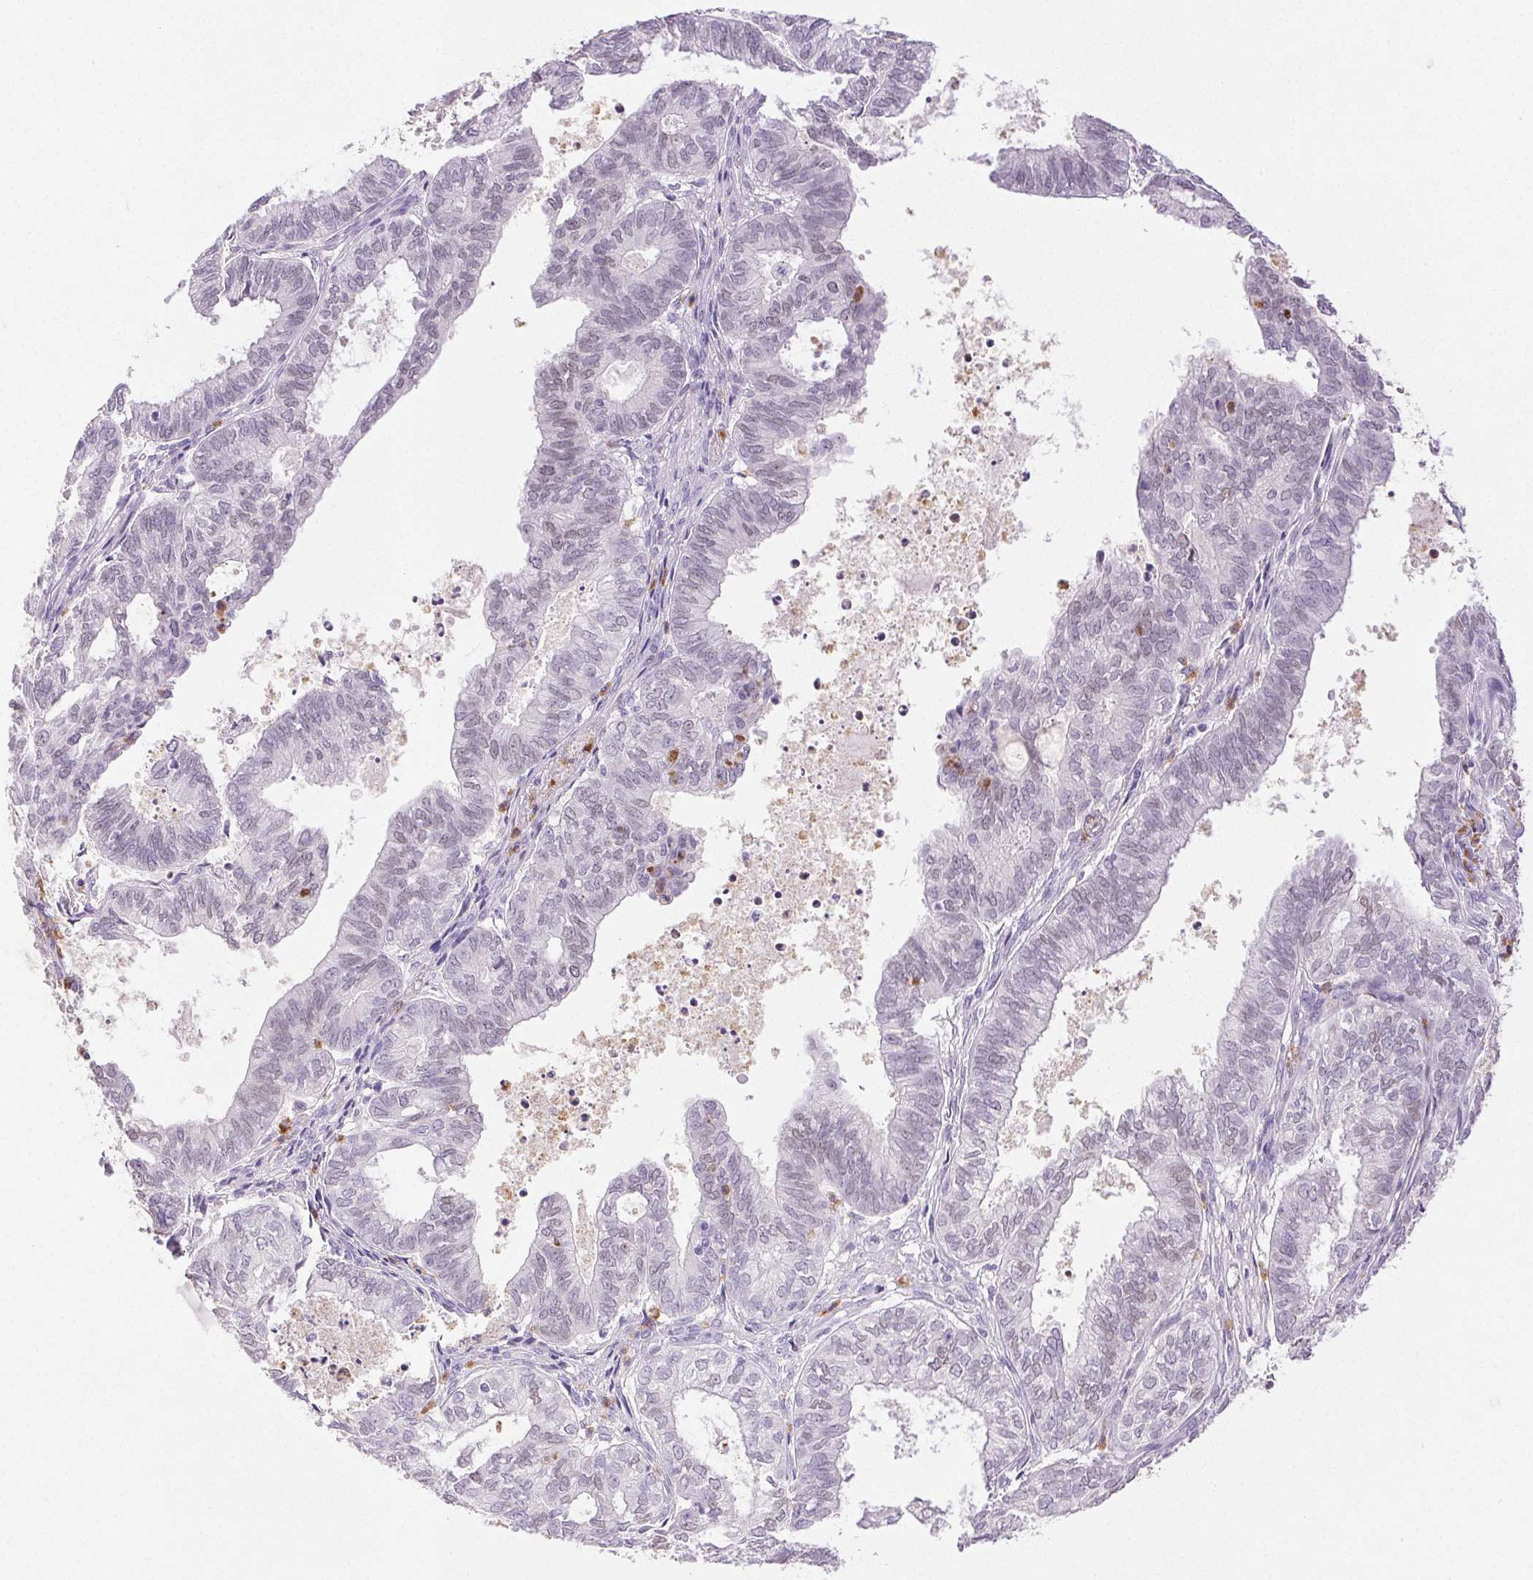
{"staining": {"intensity": "negative", "quantity": "none", "location": "none"}, "tissue": "ovarian cancer", "cell_type": "Tumor cells", "image_type": "cancer", "snomed": [{"axis": "morphology", "description": "Carcinoma, endometroid"}, {"axis": "topography", "description": "Ovary"}], "caption": "Immunohistochemical staining of ovarian cancer (endometroid carcinoma) demonstrates no significant positivity in tumor cells.", "gene": "EMX2", "patient": {"sex": "female", "age": 64}}